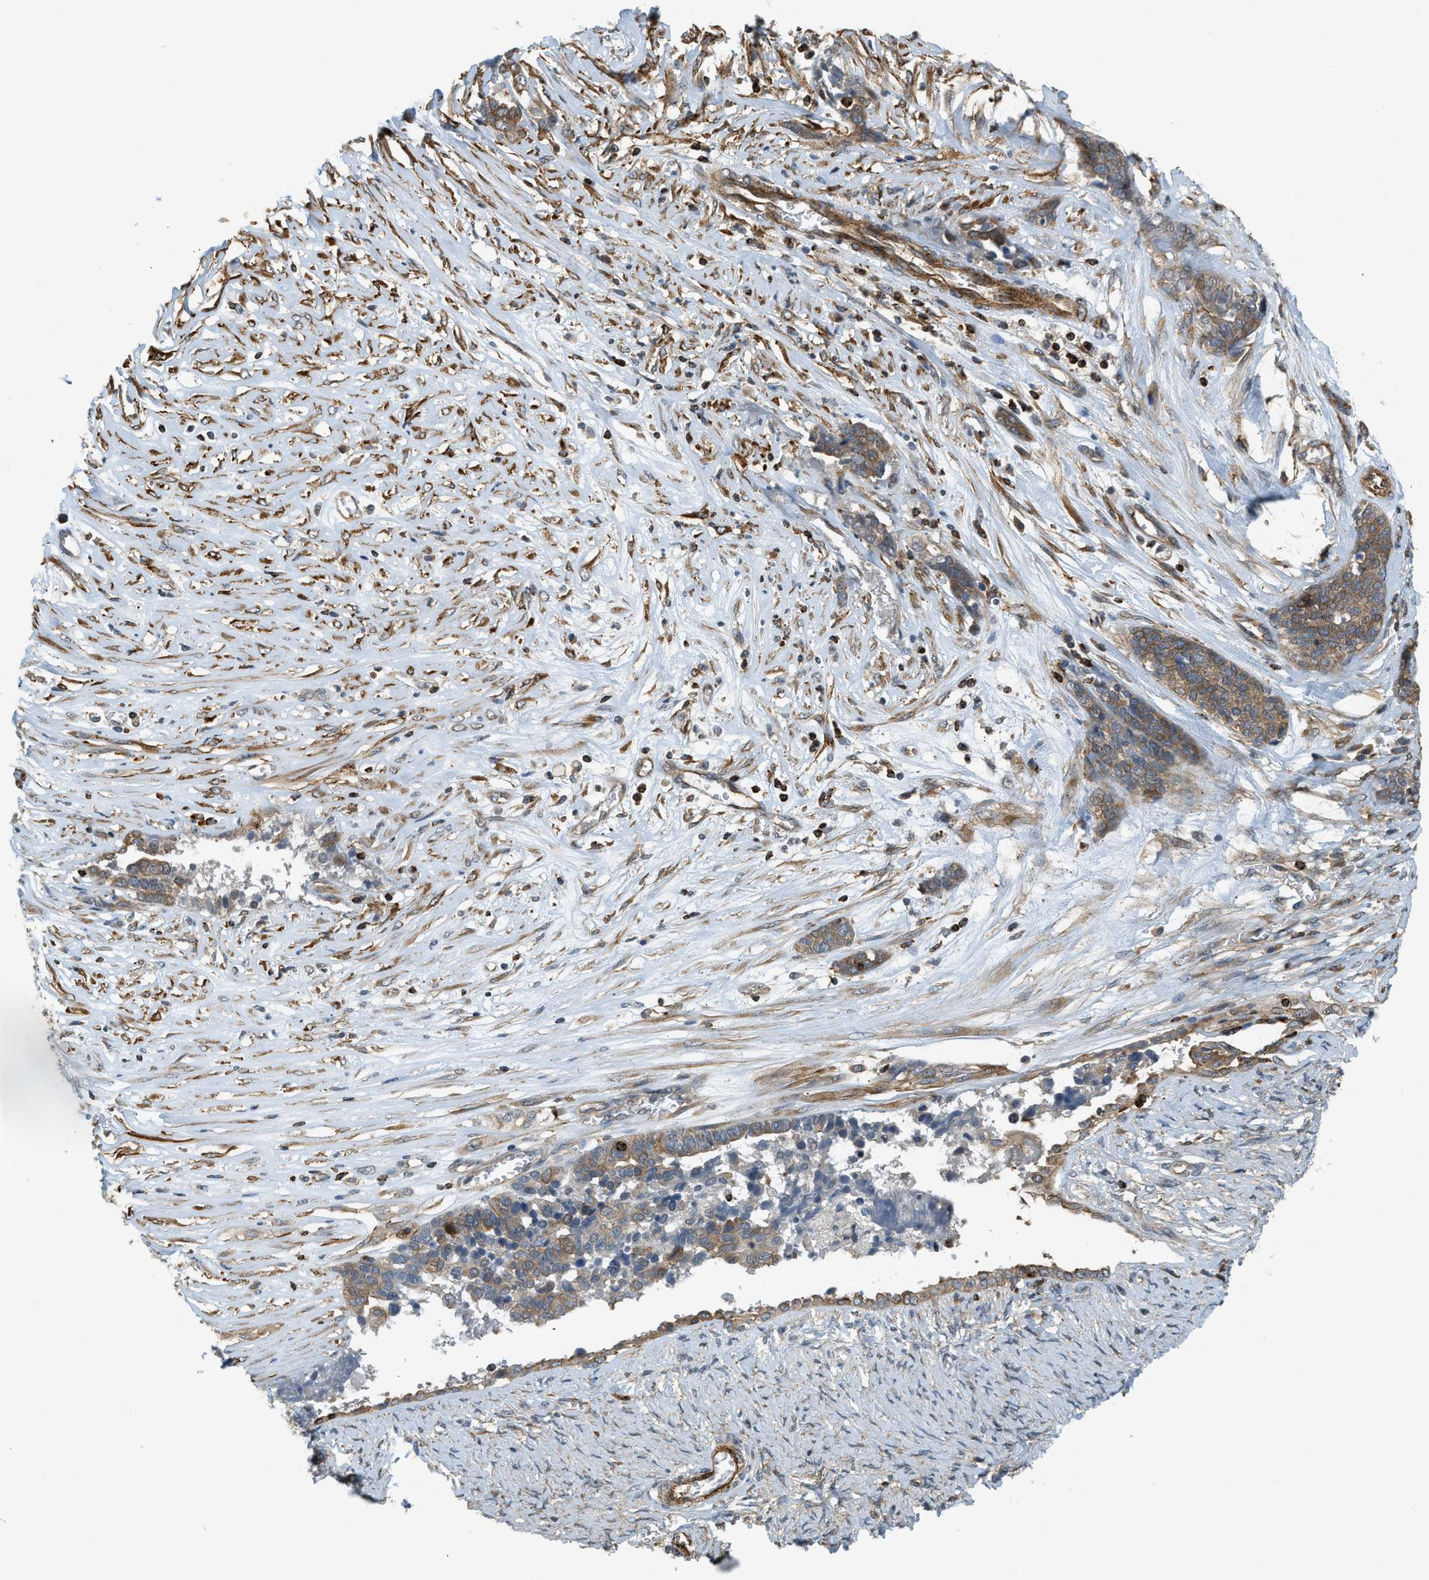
{"staining": {"intensity": "moderate", "quantity": ">75%", "location": "cytoplasmic/membranous"}, "tissue": "ovarian cancer", "cell_type": "Tumor cells", "image_type": "cancer", "snomed": [{"axis": "morphology", "description": "Cystadenocarcinoma, serous, NOS"}, {"axis": "topography", "description": "Ovary"}], "caption": "Protein expression analysis of ovarian serous cystadenocarcinoma shows moderate cytoplasmic/membranous staining in approximately >75% of tumor cells.", "gene": "KIAA1671", "patient": {"sex": "female", "age": 44}}